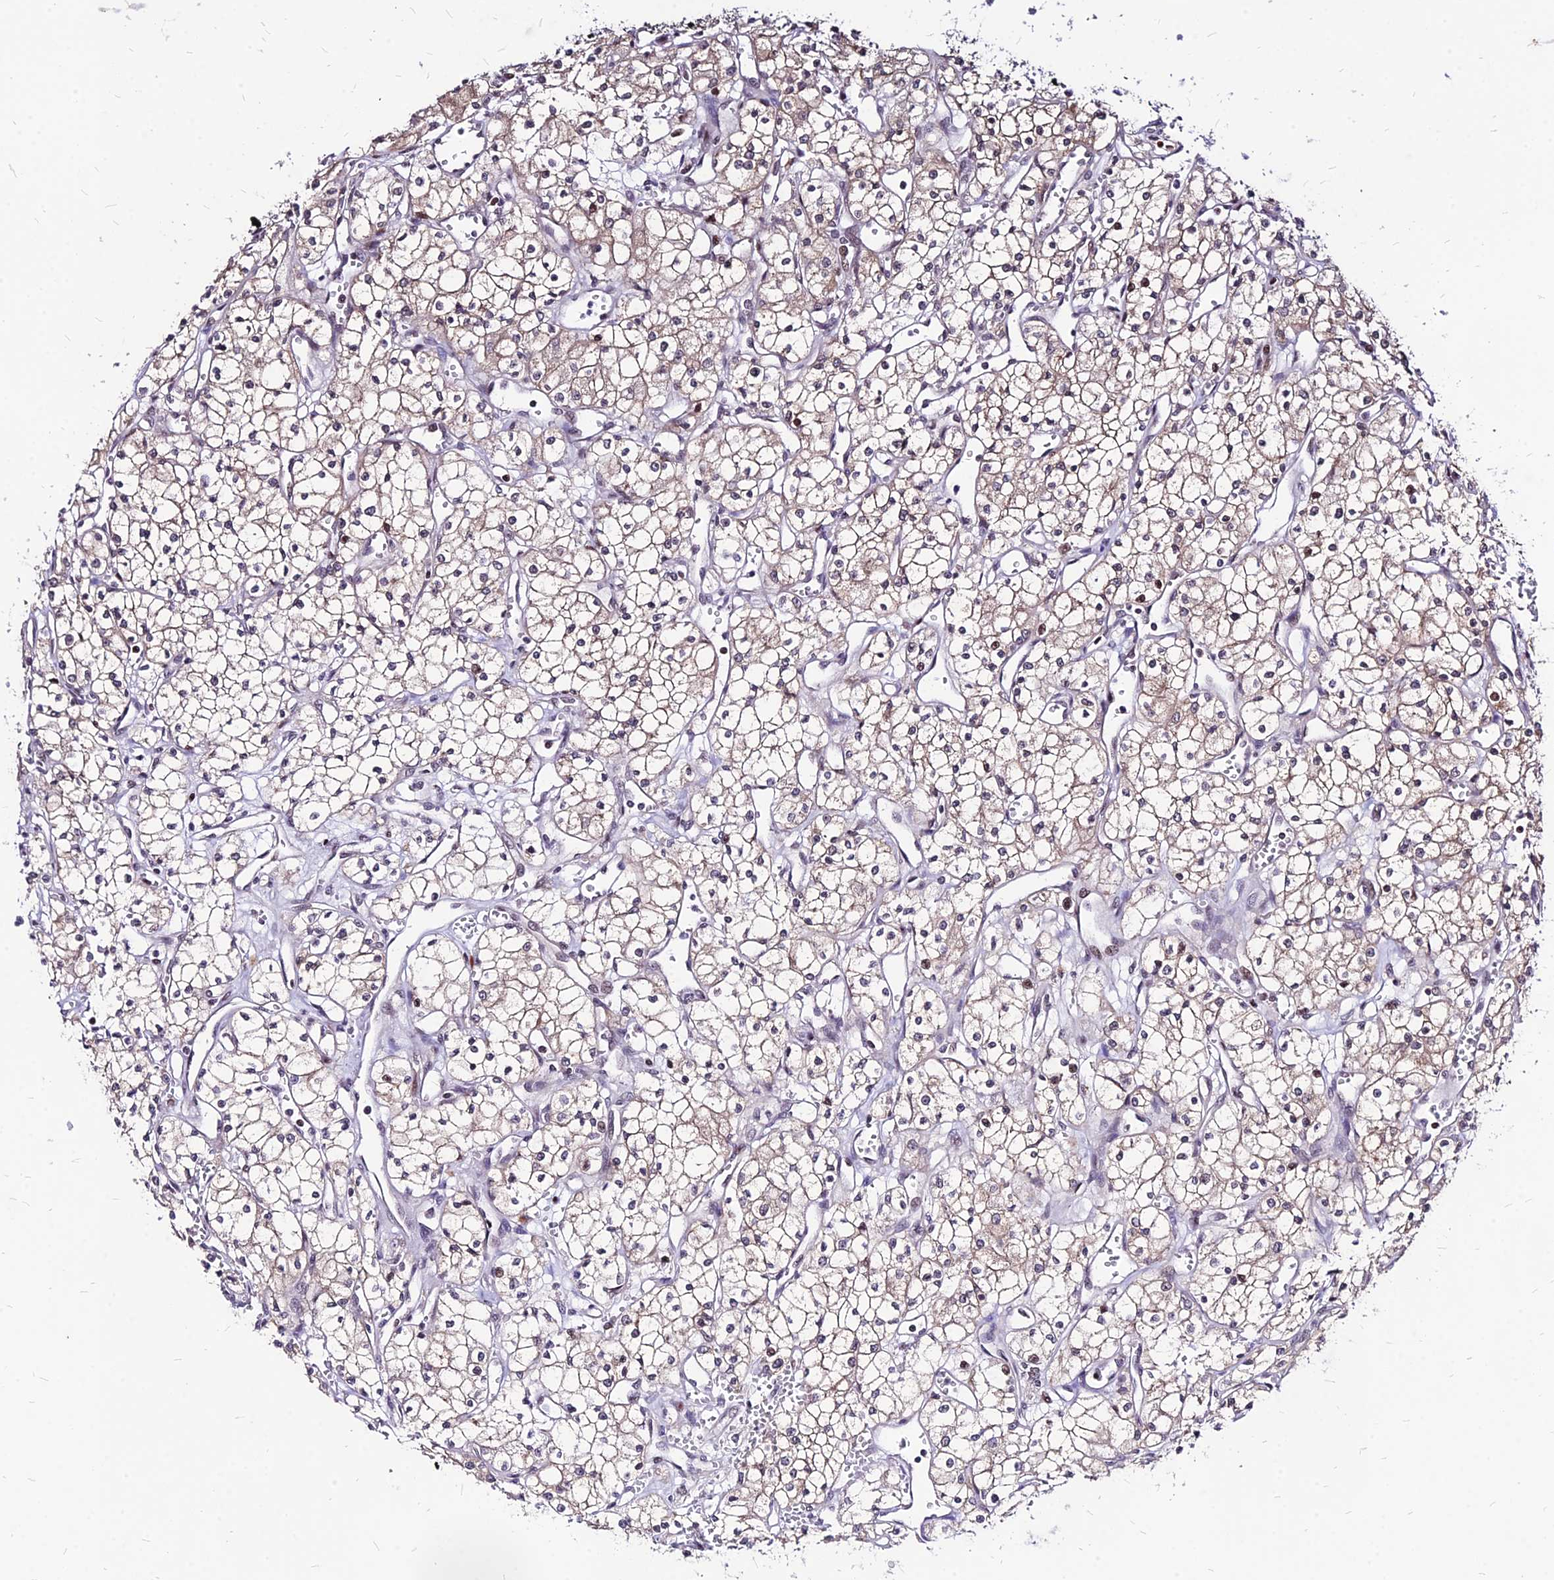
{"staining": {"intensity": "weak", "quantity": "25%-75%", "location": "cytoplasmic/membranous"}, "tissue": "renal cancer", "cell_type": "Tumor cells", "image_type": "cancer", "snomed": [{"axis": "morphology", "description": "Adenocarcinoma, NOS"}, {"axis": "topography", "description": "Kidney"}], "caption": "Protein analysis of renal adenocarcinoma tissue shows weak cytoplasmic/membranous staining in about 25%-75% of tumor cells.", "gene": "DDX55", "patient": {"sex": "male", "age": 59}}